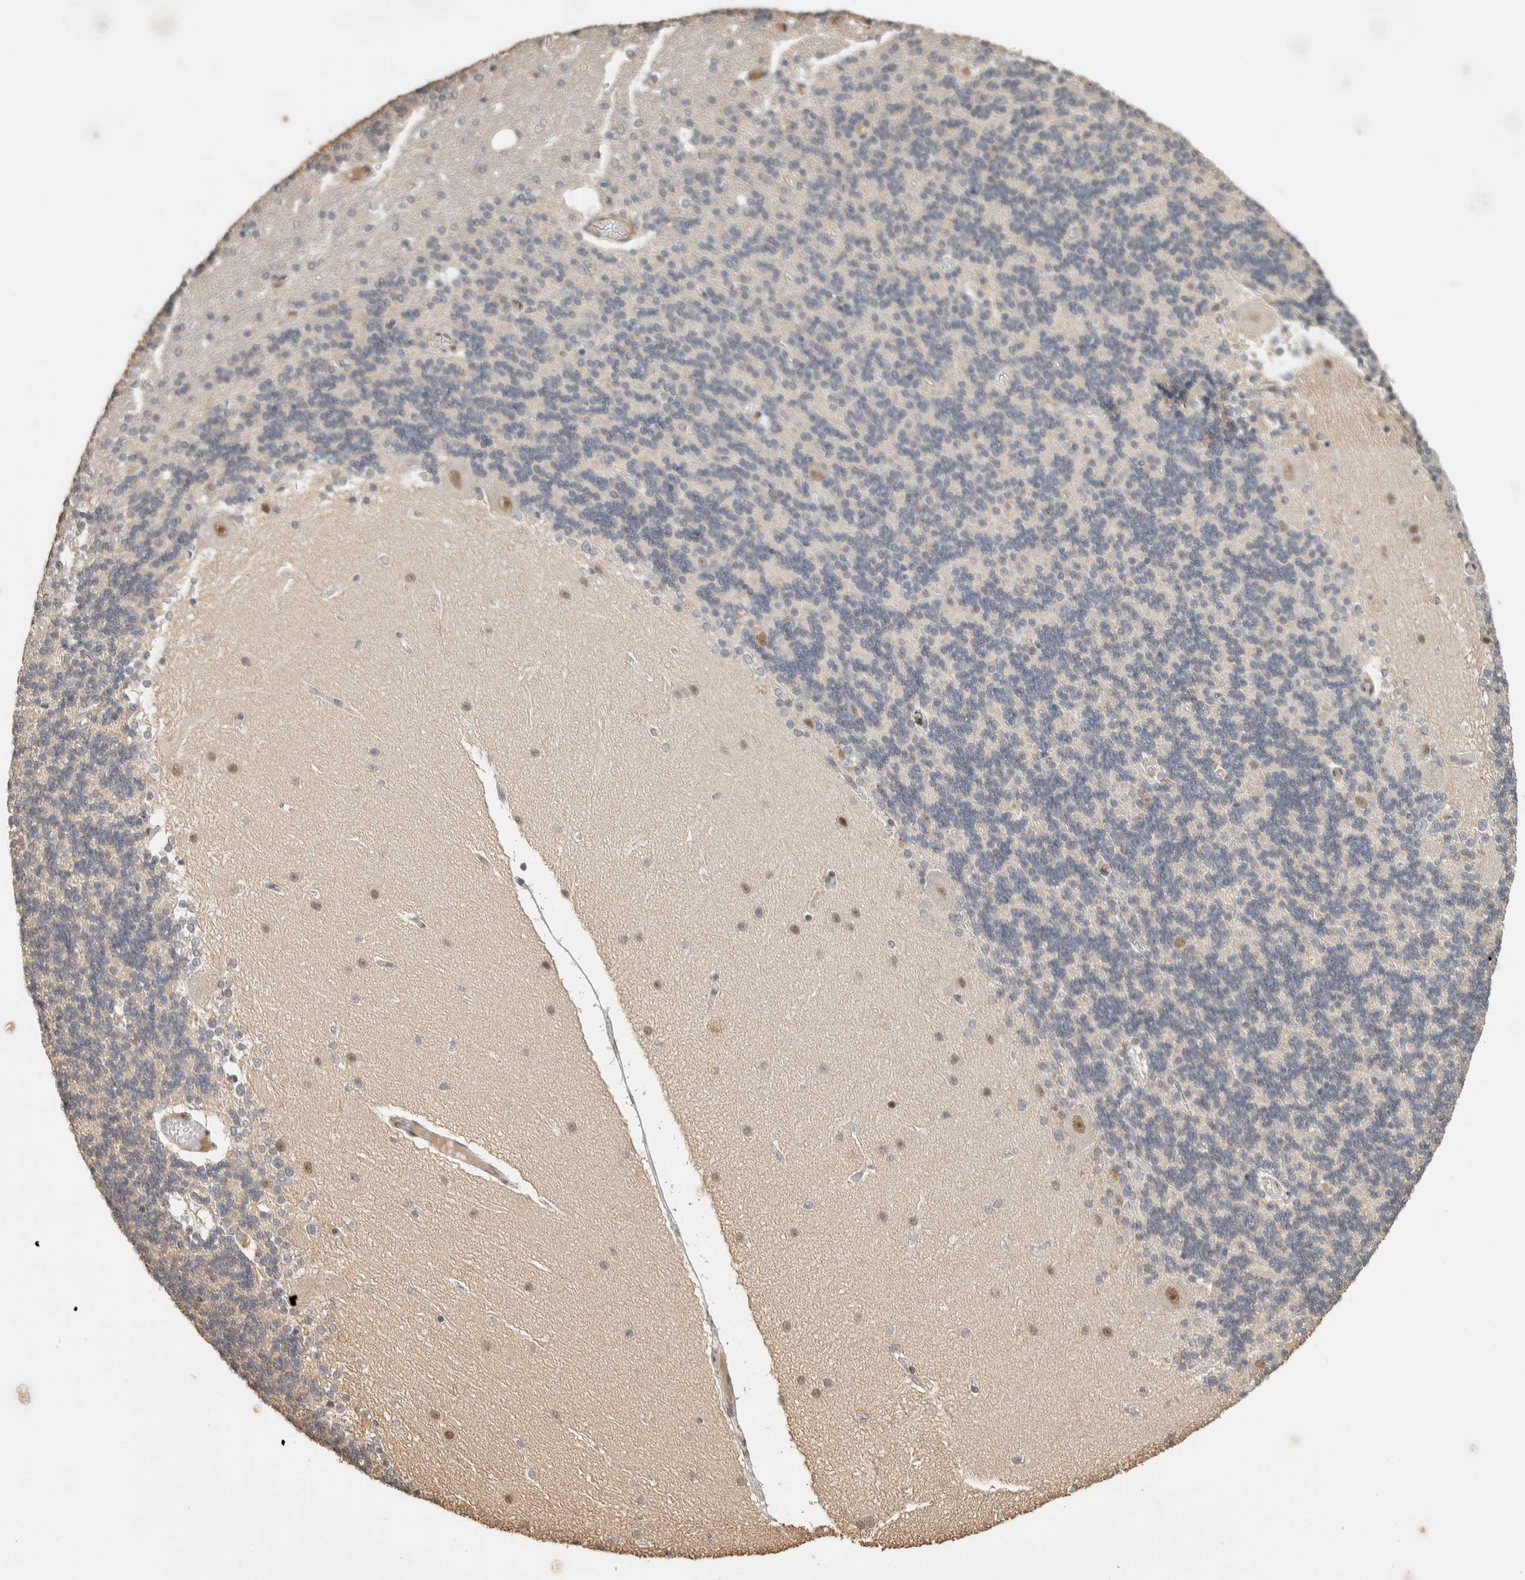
{"staining": {"intensity": "weak", "quantity": "<25%", "location": "cytoplasmic/membranous"}, "tissue": "cerebellum", "cell_type": "Cells in granular layer", "image_type": "normal", "snomed": [{"axis": "morphology", "description": "Normal tissue, NOS"}, {"axis": "topography", "description": "Cerebellum"}], "caption": "Benign cerebellum was stained to show a protein in brown. There is no significant staining in cells in granular layer. The staining was performed using DAB (3,3'-diaminobenzidine) to visualize the protein expression in brown, while the nuclei were stained in blue with hematoxylin (Magnification: 20x).", "gene": "PUS7", "patient": {"sex": "female", "age": 54}}